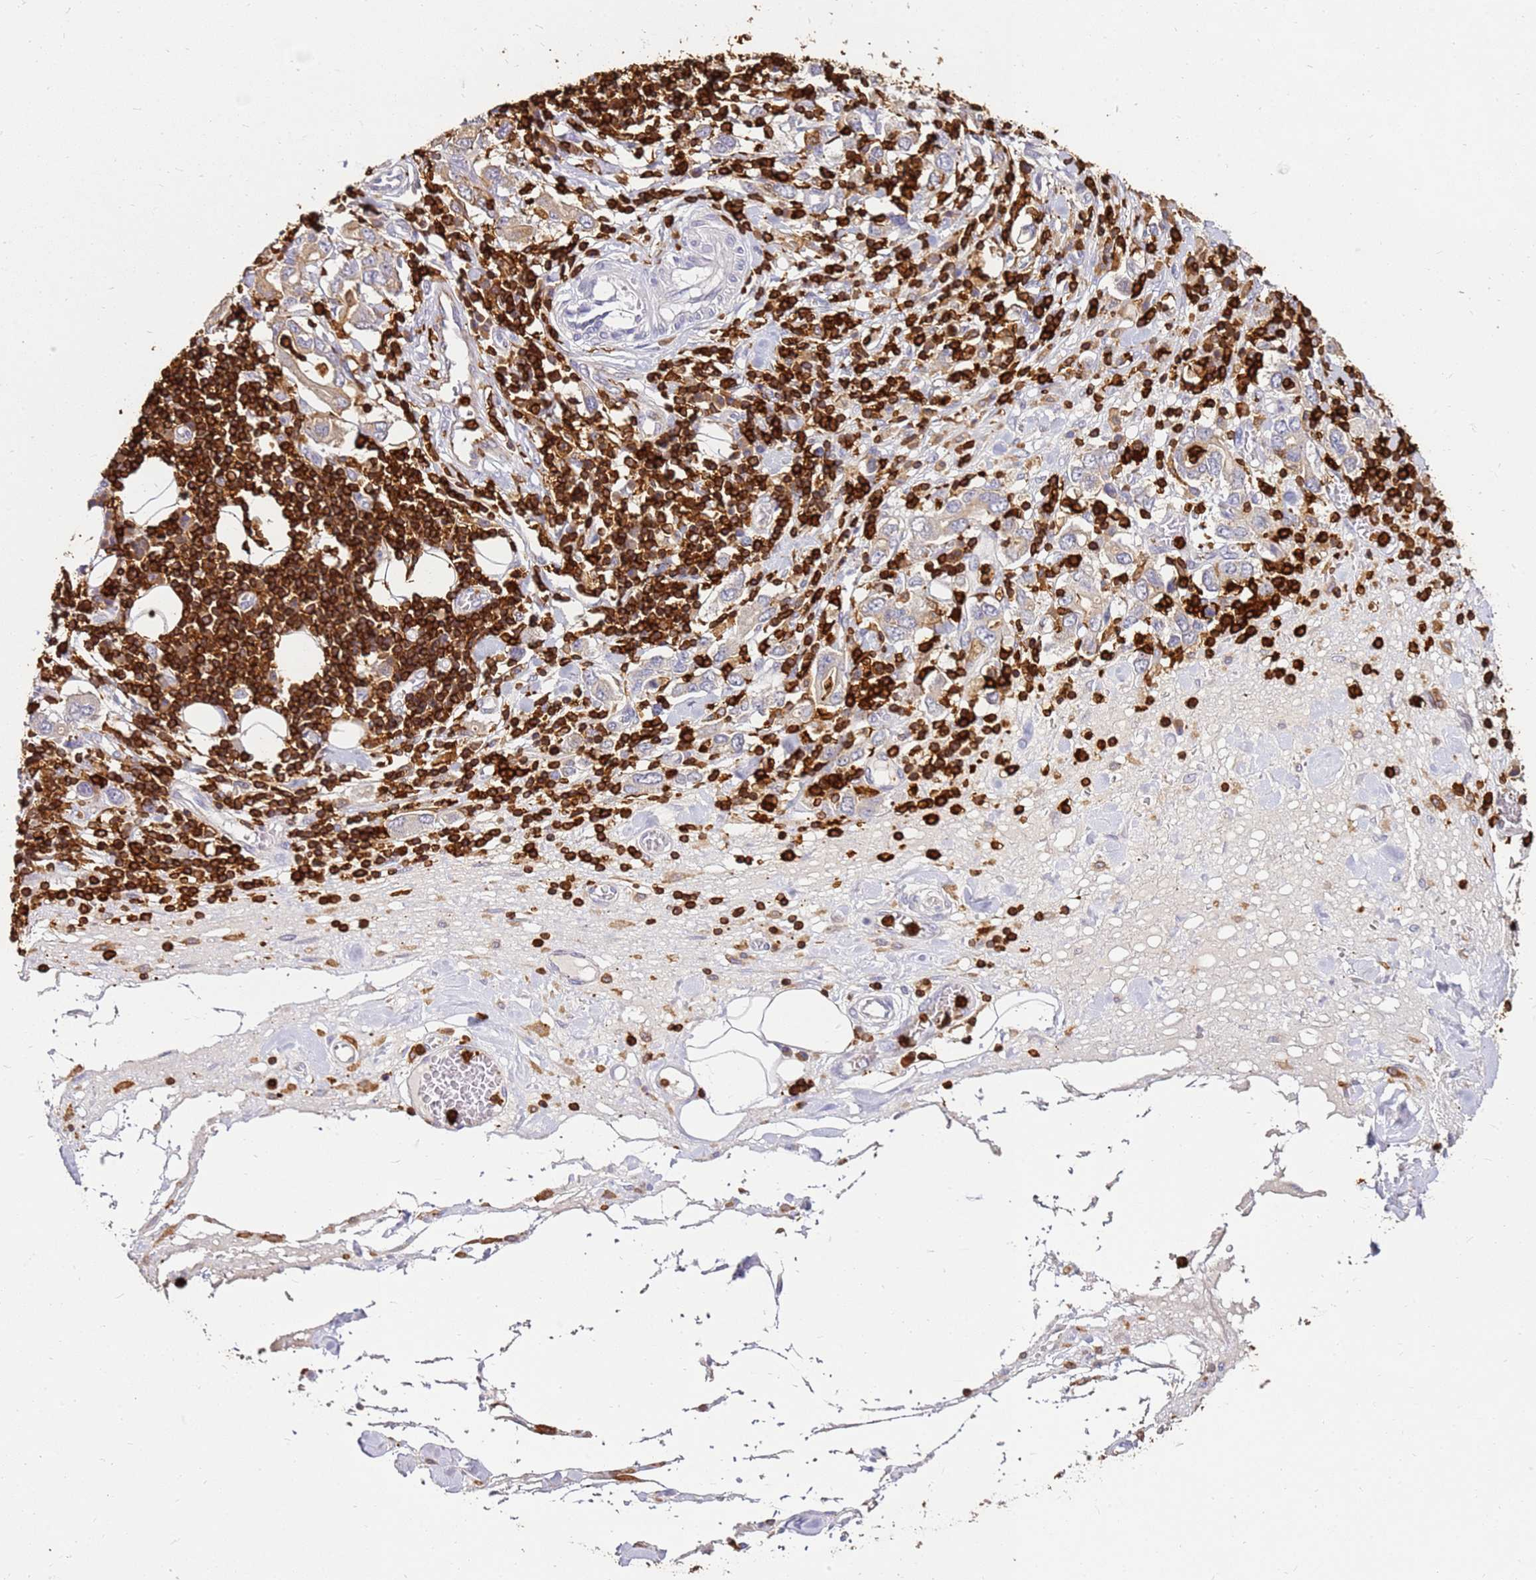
{"staining": {"intensity": "weak", "quantity": "<25%", "location": "cytoplasmic/membranous"}, "tissue": "stomach cancer", "cell_type": "Tumor cells", "image_type": "cancer", "snomed": [{"axis": "morphology", "description": "Adenocarcinoma, NOS"}, {"axis": "topography", "description": "Stomach, upper"}, {"axis": "topography", "description": "Stomach"}], "caption": "High magnification brightfield microscopy of adenocarcinoma (stomach) stained with DAB (3,3'-diaminobenzidine) (brown) and counterstained with hematoxylin (blue): tumor cells show no significant staining.", "gene": "CORO1A", "patient": {"sex": "male", "age": 62}}